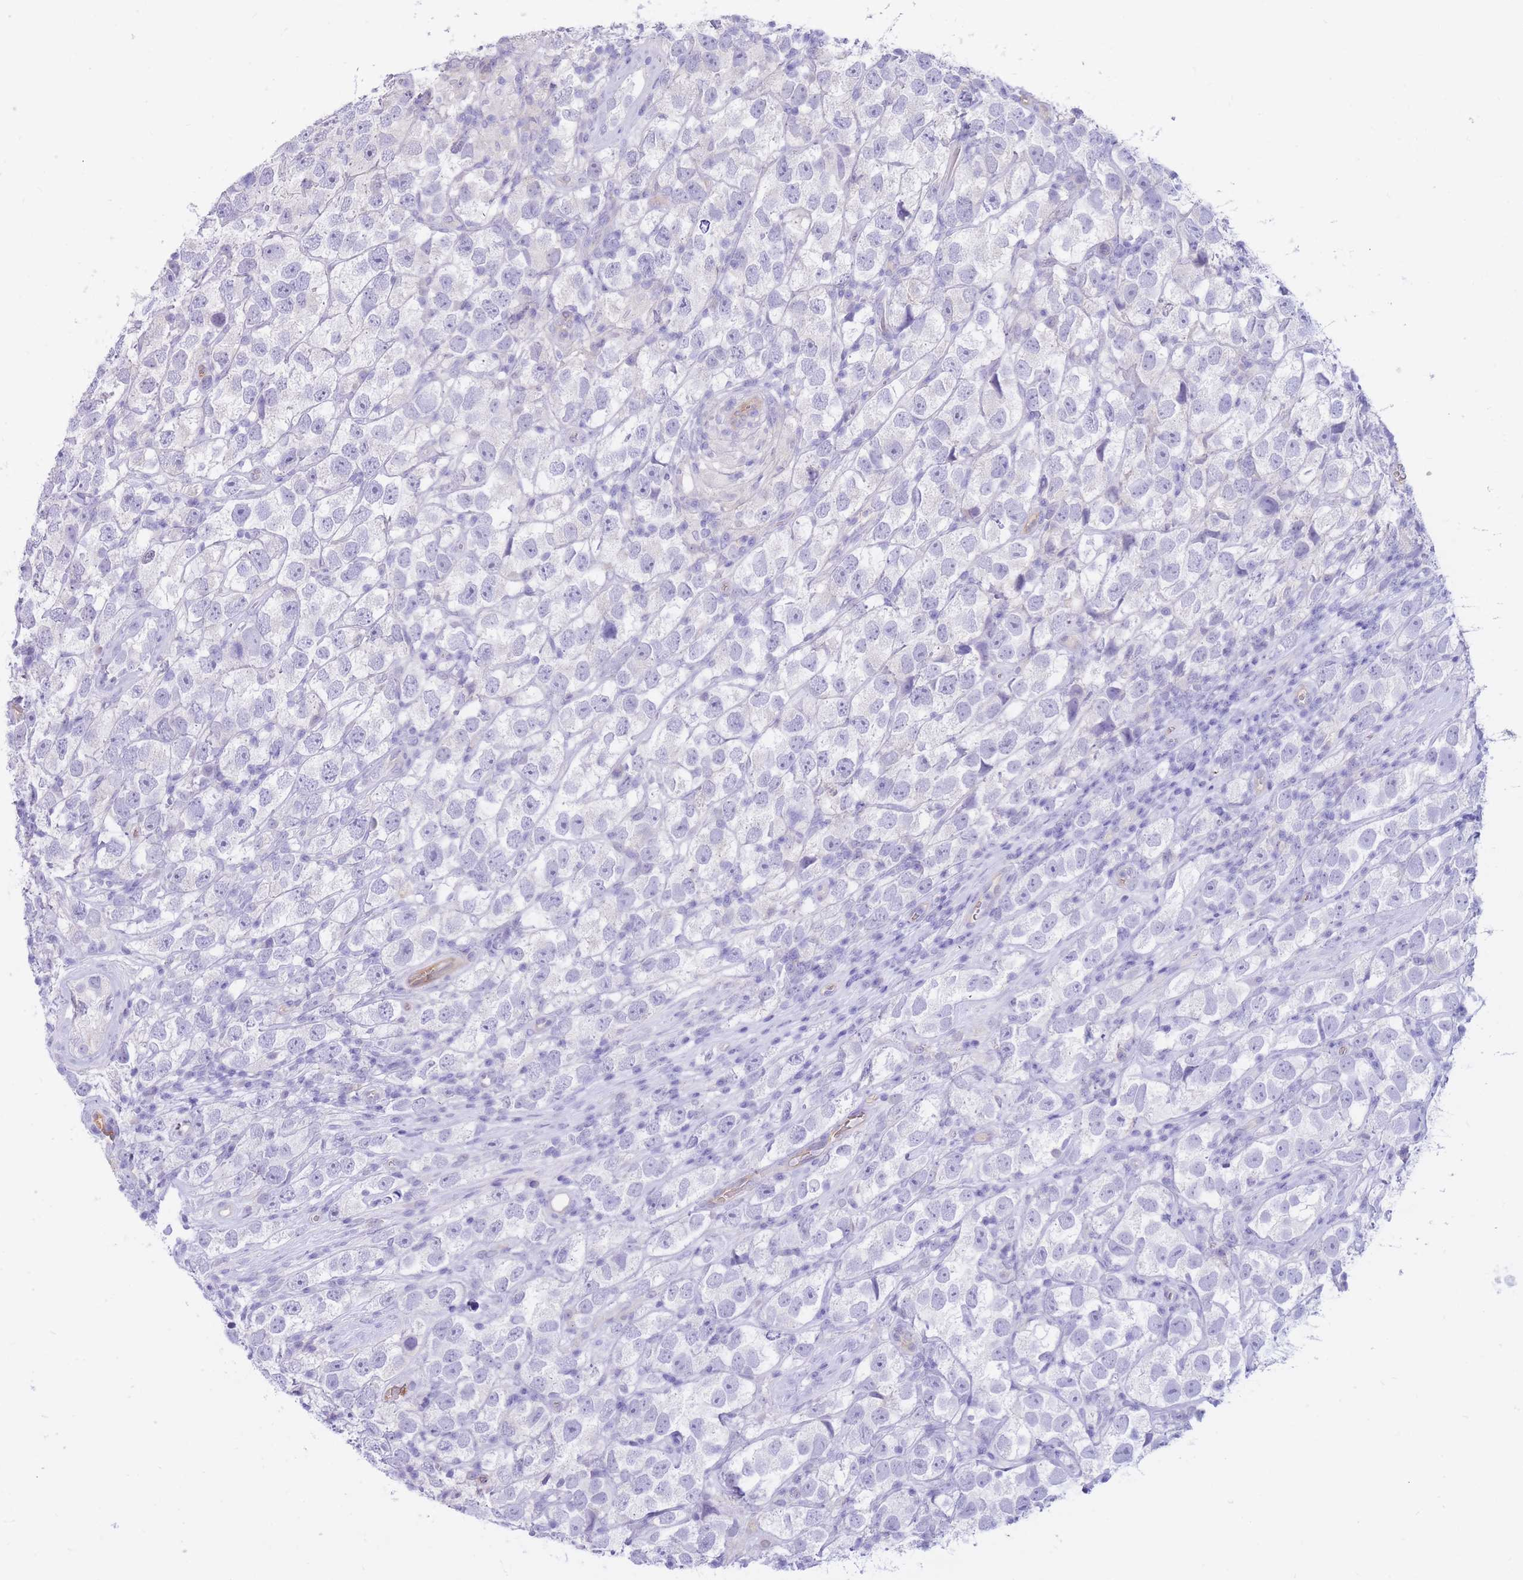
{"staining": {"intensity": "negative", "quantity": "none", "location": "none"}, "tissue": "testis cancer", "cell_type": "Tumor cells", "image_type": "cancer", "snomed": [{"axis": "morphology", "description": "Seminoma, NOS"}, {"axis": "topography", "description": "Testis"}], "caption": "DAB immunohistochemical staining of human seminoma (testis) displays no significant expression in tumor cells.", "gene": "SULT1A1", "patient": {"sex": "male", "age": 26}}